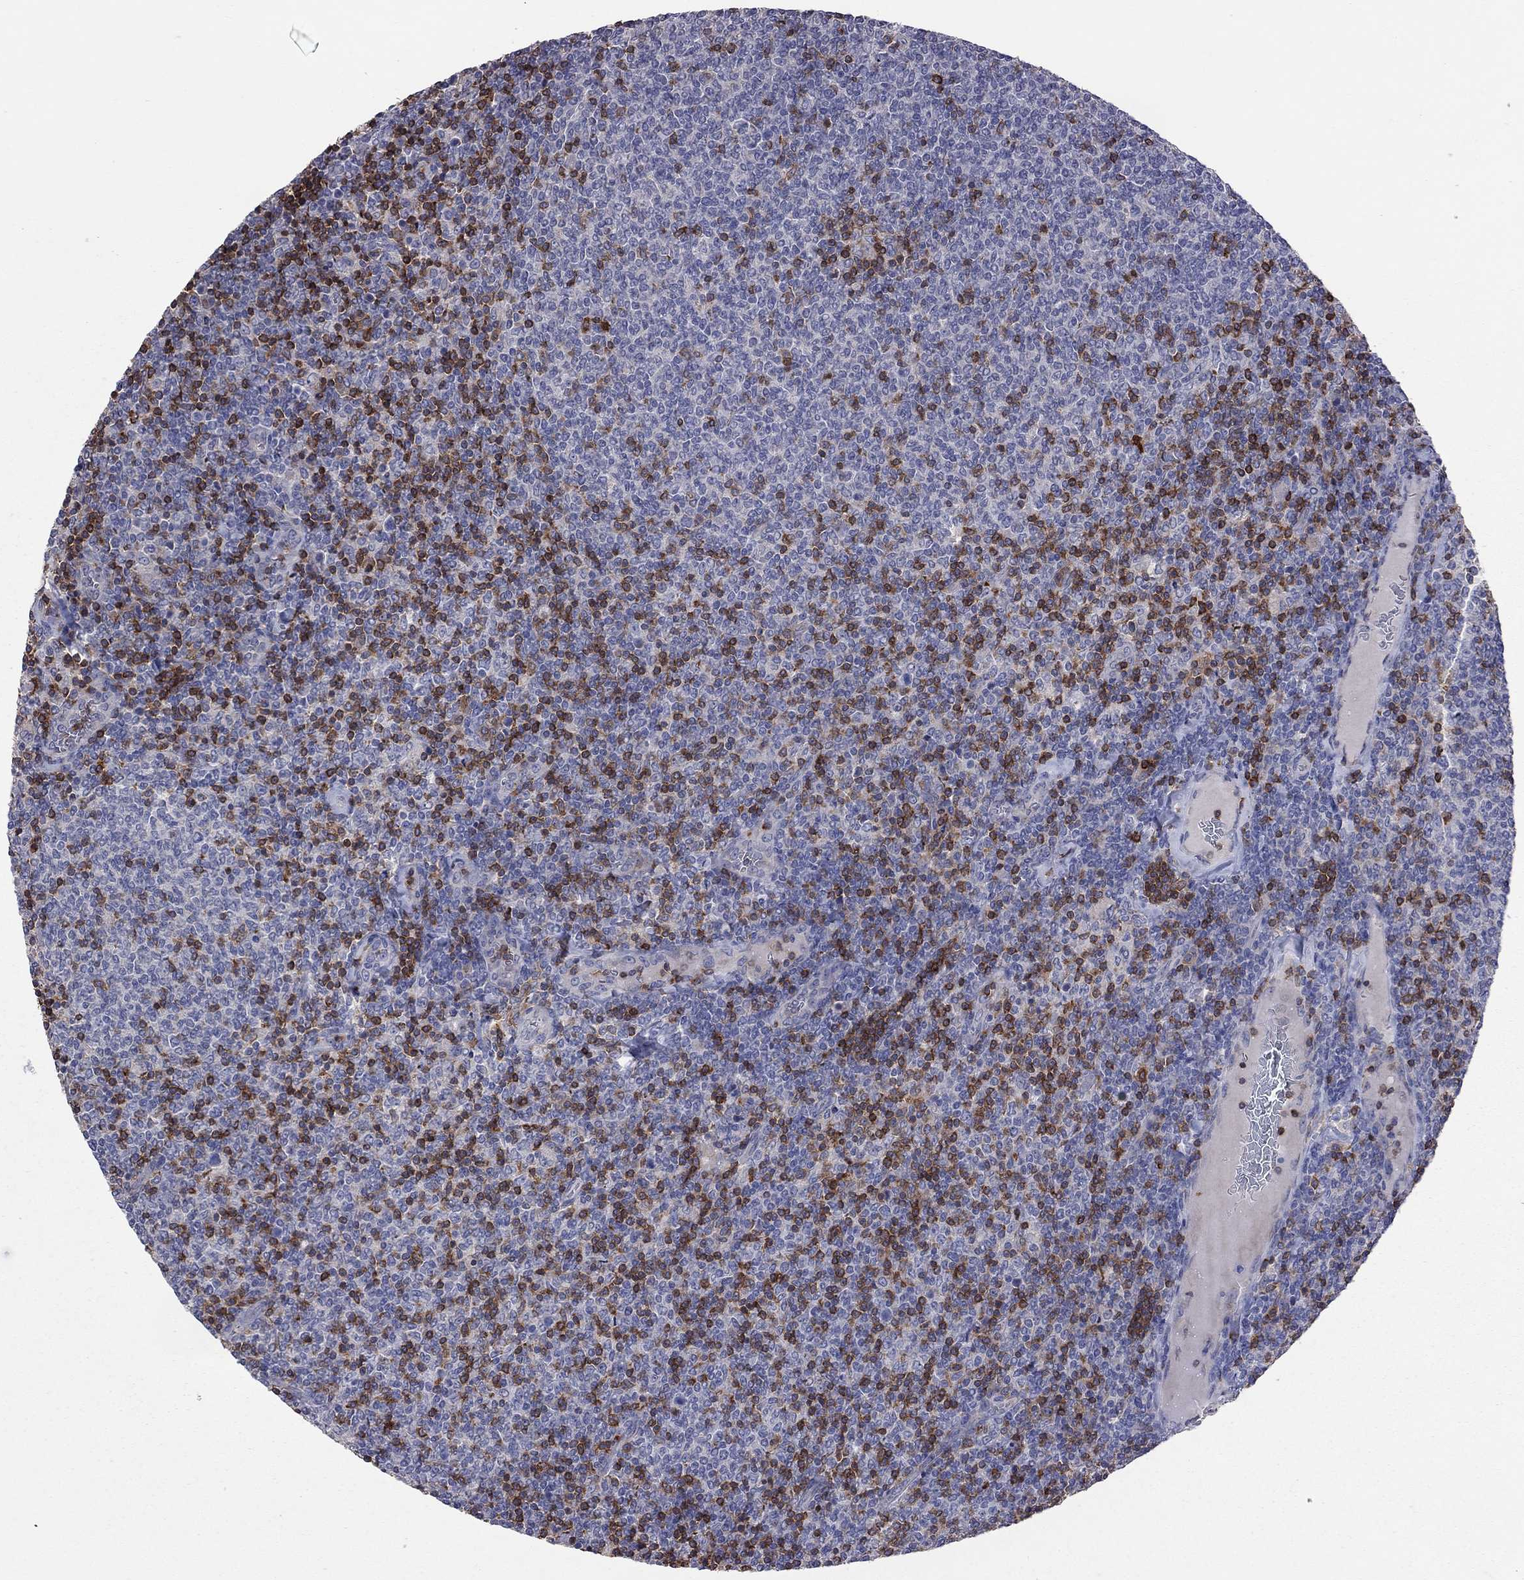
{"staining": {"intensity": "negative", "quantity": "none", "location": "none"}, "tissue": "lymphoma", "cell_type": "Tumor cells", "image_type": "cancer", "snomed": [{"axis": "morphology", "description": "Malignant lymphoma, non-Hodgkin's type, Low grade"}, {"axis": "topography", "description": "Lymph node"}], "caption": "Immunohistochemistry (IHC) histopathology image of low-grade malignant lymphoma, non-Hodgkin's type stained for a protein (brown), which displays no positivity in tumor cells. (Brightfield microscopy of DAB immunohistochemistry at high magnification).", "gene": "IPCEF1", "patient": {"sex": "male", "age": 52}}